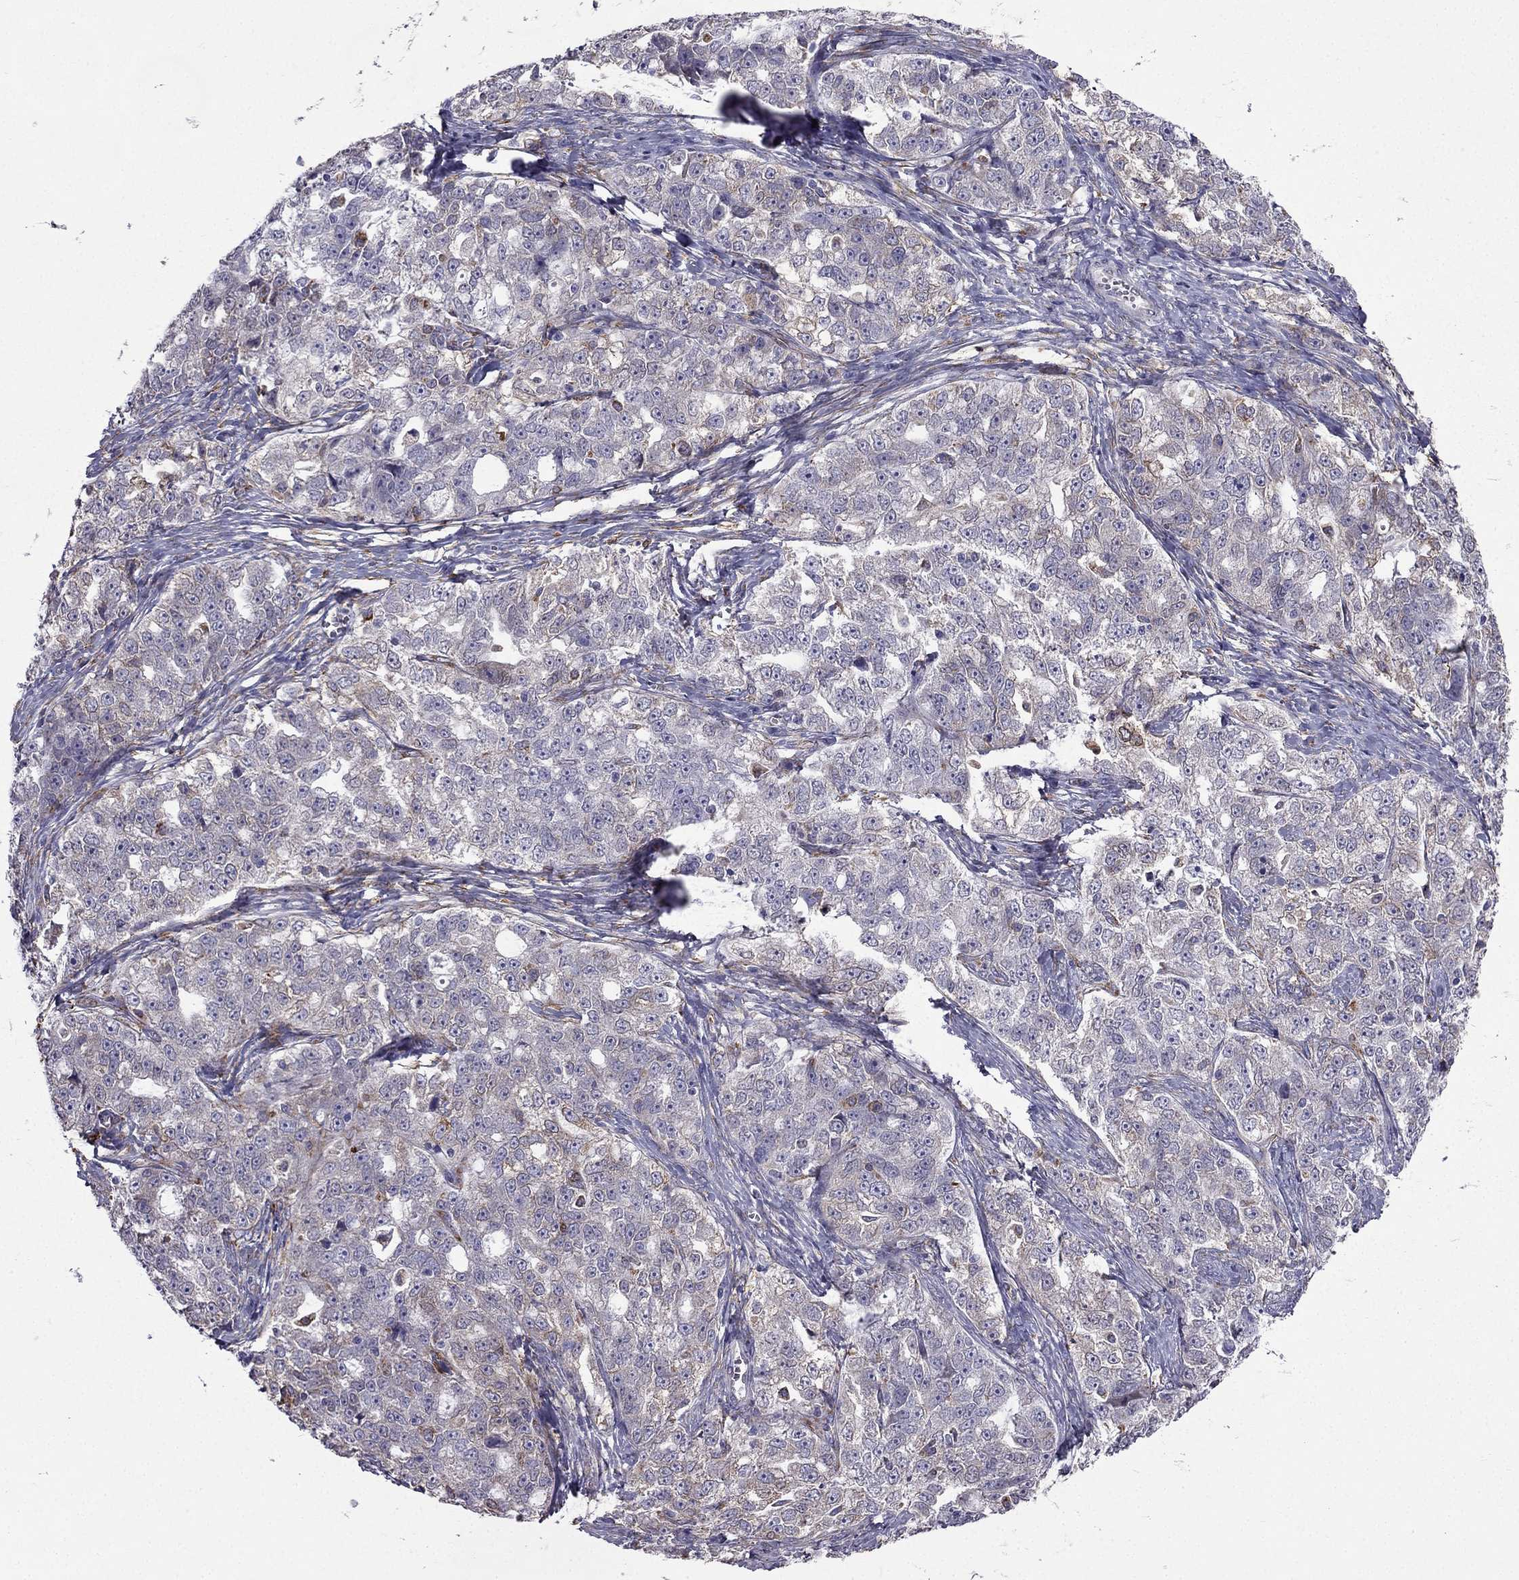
{"staining": {"intensity": "negative", "quantity": "none", "location": "none"}, "tissue": "ovarian cancer", "cell_type": "Tumor cells", "image_type": "cancer", "snomed": [{"axis": "morphology", "description": "Cystadenocarcinoma, serous, NOS"}, {"axis": "topography", "description": "Ovary"}], "caption": "Immunohistochemistry of ovarian cancer (serous cystadenocarcinoma) exhibits no staining in tumor cells.", "gene": "IKBIP", "patient": {"sex": "female", "age": 51}}